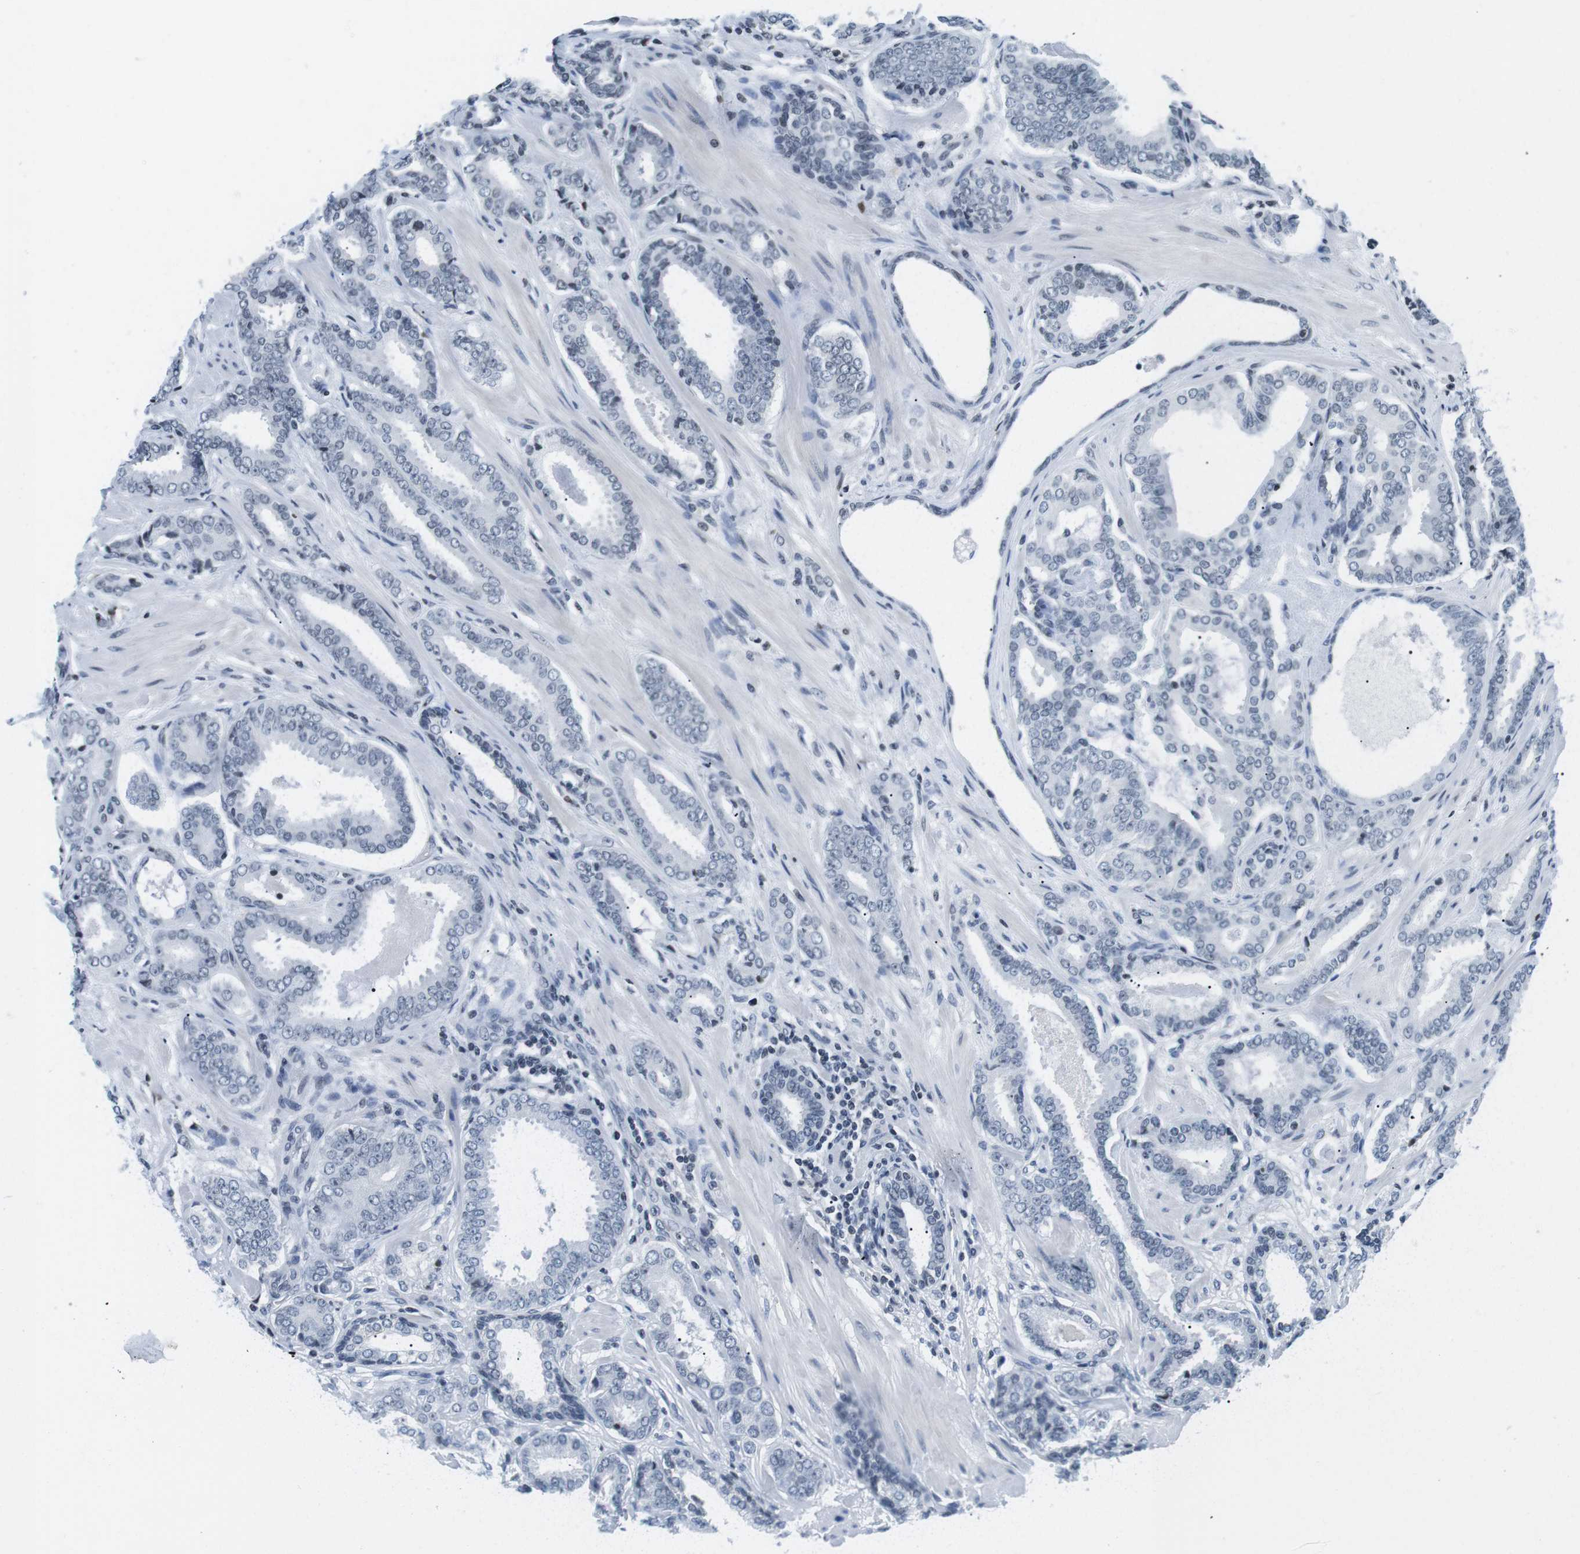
{"staining": {"intensity": "negative", "quantity": "none", "location": "none"}, "tissue": "prostate cancer", "cell_type": "Tumor cells", "image_type": "cancer", "snomed": [{"axis": "morphology", "description": "Adenocarcinoma, Low grade"}, {"axis": "topography", "description": "Prostate"}], "caption": "A micrograph of human prostate low-grade adenocarcinoma is negative for staining in tumor cells.", "gene": "E2F2", "patient": {"sex": "male", "age": 53}}